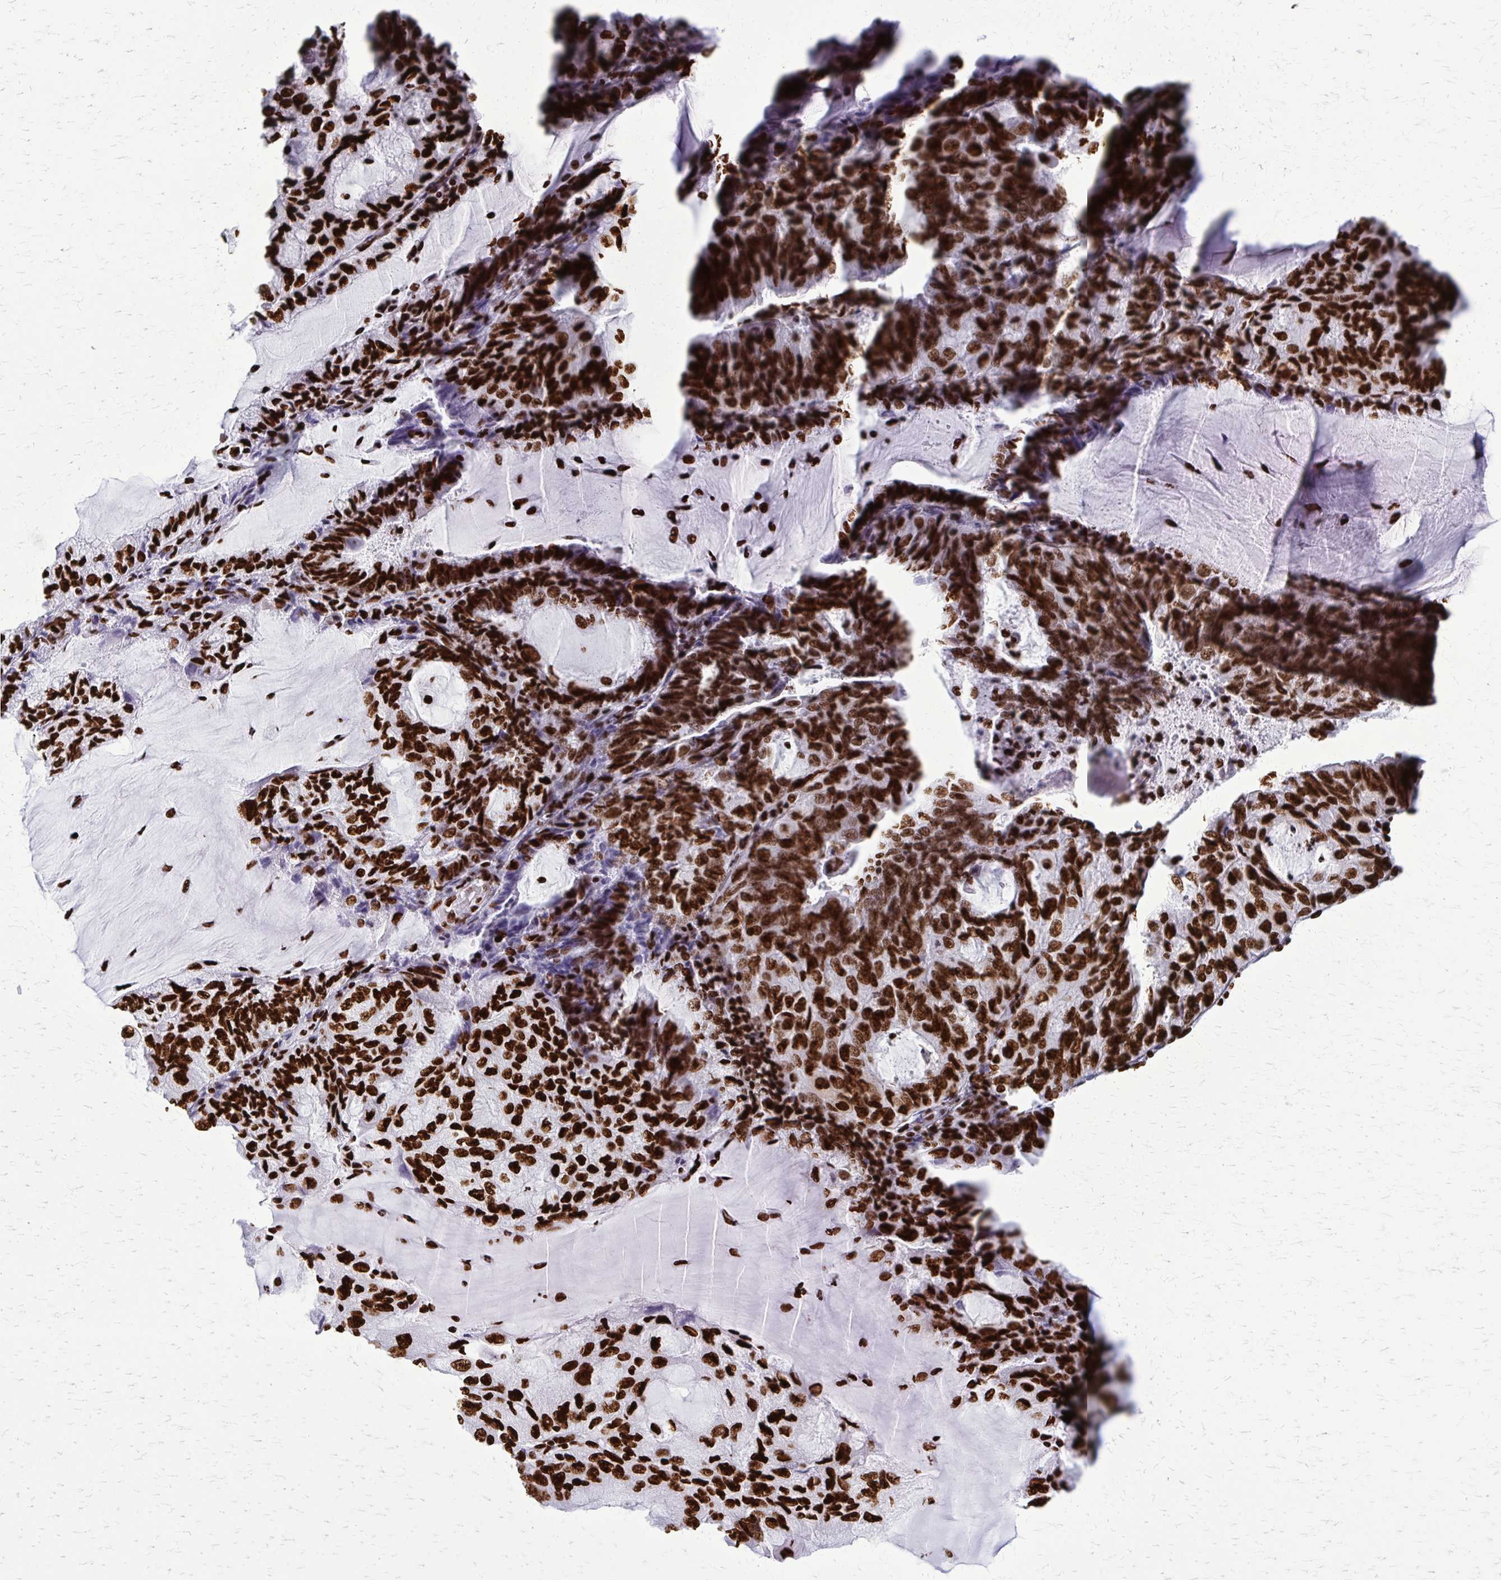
{"staining": {"intensity": "strong", "quantity": ">75%", "location": "nuclear"}, "tissue": "endometrial cancer", "cell_type": "Tumor cells", "image_type": "cancer", "snomed": [{"axis": "morphology", "description": "Adenocarcinoma, NOS"}, {"axis": "topography", "description": "Endometrium"}], "caption": "DAB immunohistochemical staining of human endometrial adenocarcinoma reveals strong nuclear protein expression in approximately >75% of tumor cells. Using DAB (3,3'-diaminobenzidine) (brown) and hematoxylin (blue) stains, captured at high magnification using brightfield microscopy.", "gene": "SFPQ", "patient": {"sex": "female", "age": 81}}